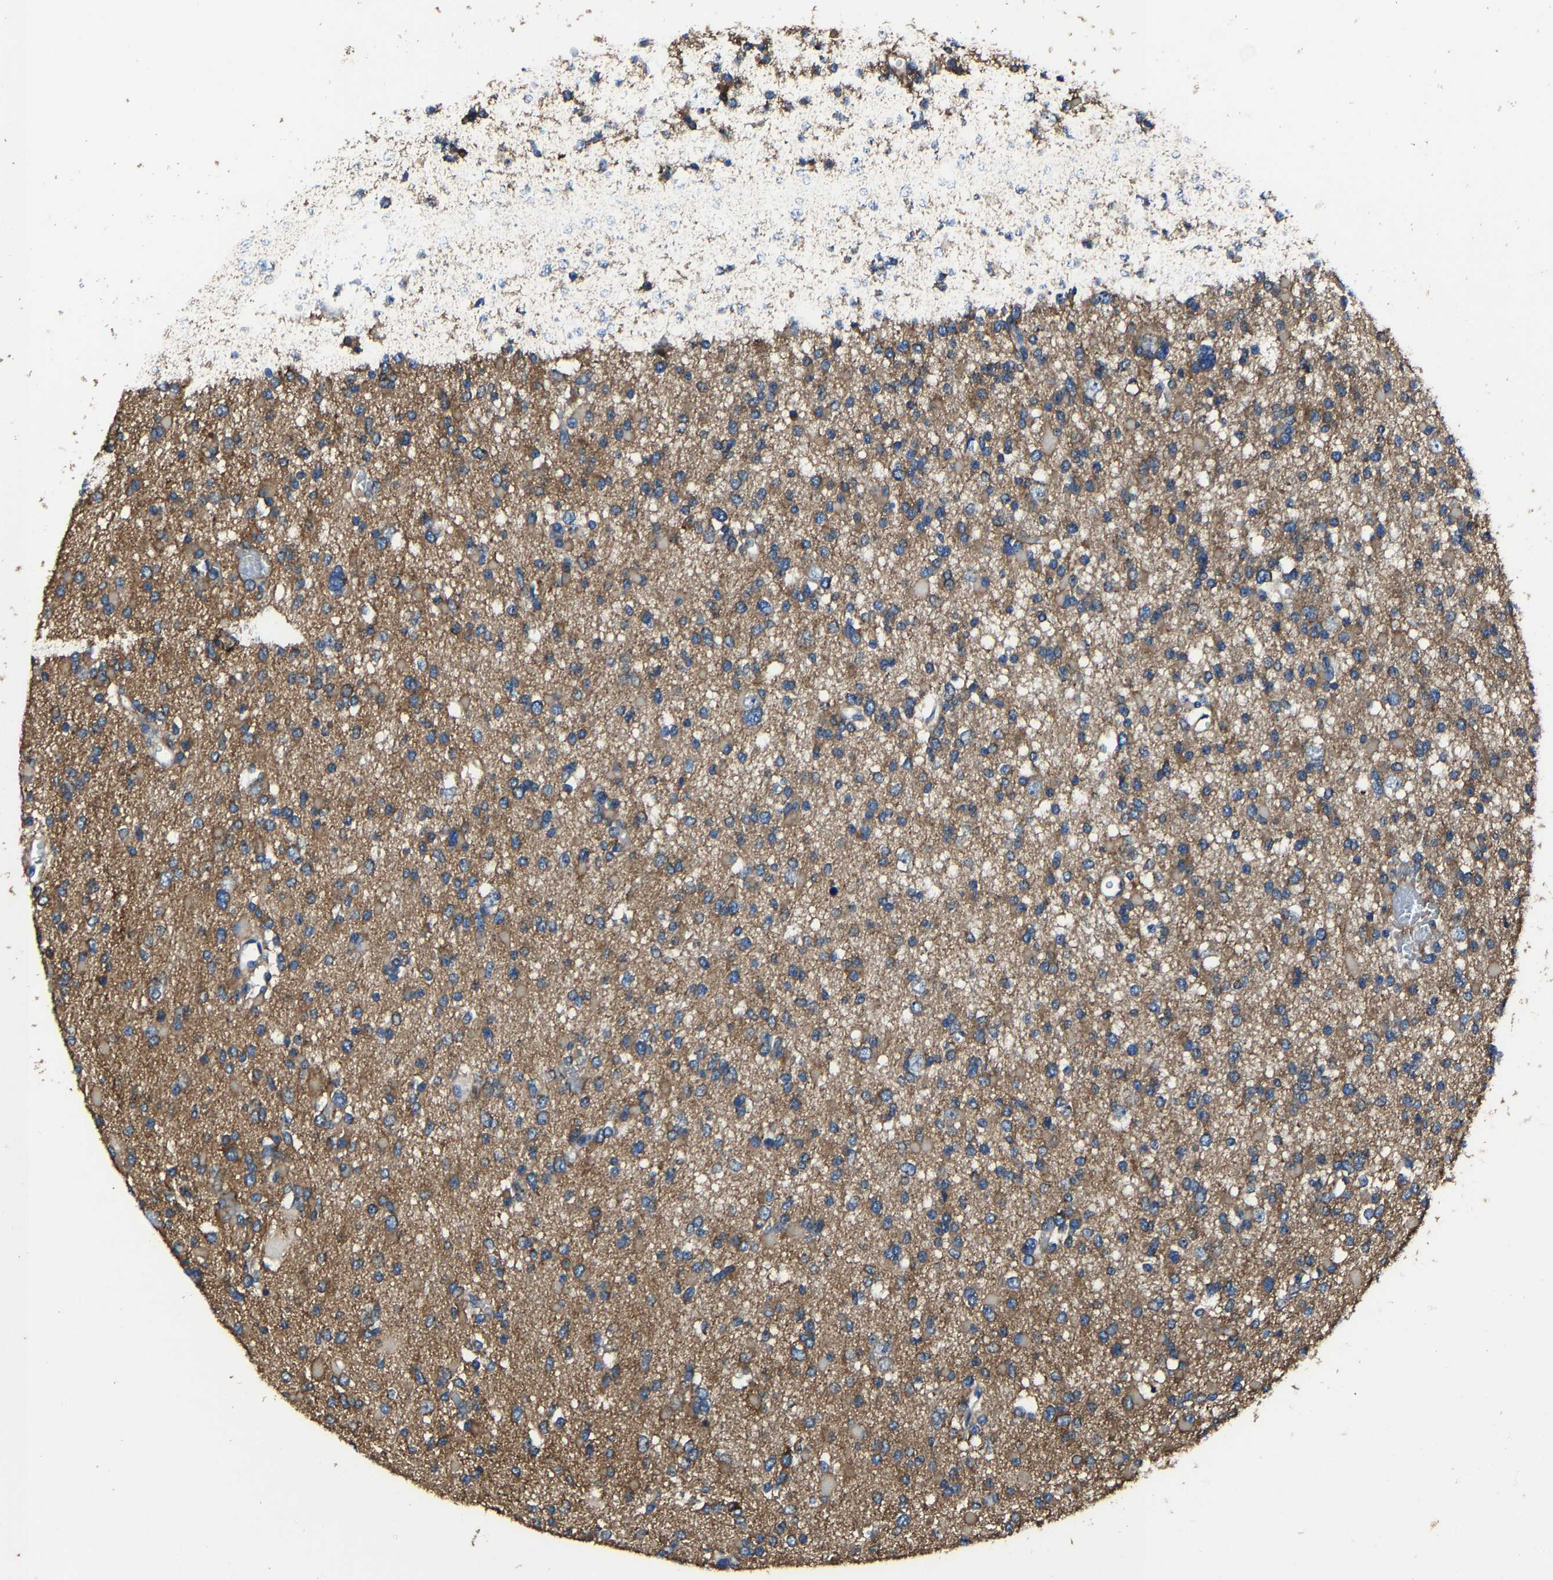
{"staining": {"intensity": "moderate", "quantity": ">75%", "location": "cytoplasmic/membranous"}, "tissue": "glioma", "cell_type": "Tumor cells", "image_type": "cancer", "snomed": [{"axis": "morphology", "description": "Glioma, malignant, Low grade"}, {"axis": "topography", "description": "Brain"}], "caption": "A medium amount of moderate cytoplasmic/membranous positivity is seen in about >75% of tumor cells in glioma tissue.", "gene": "KIAA1958", "patient": {"sex": "female", "age": 22}}